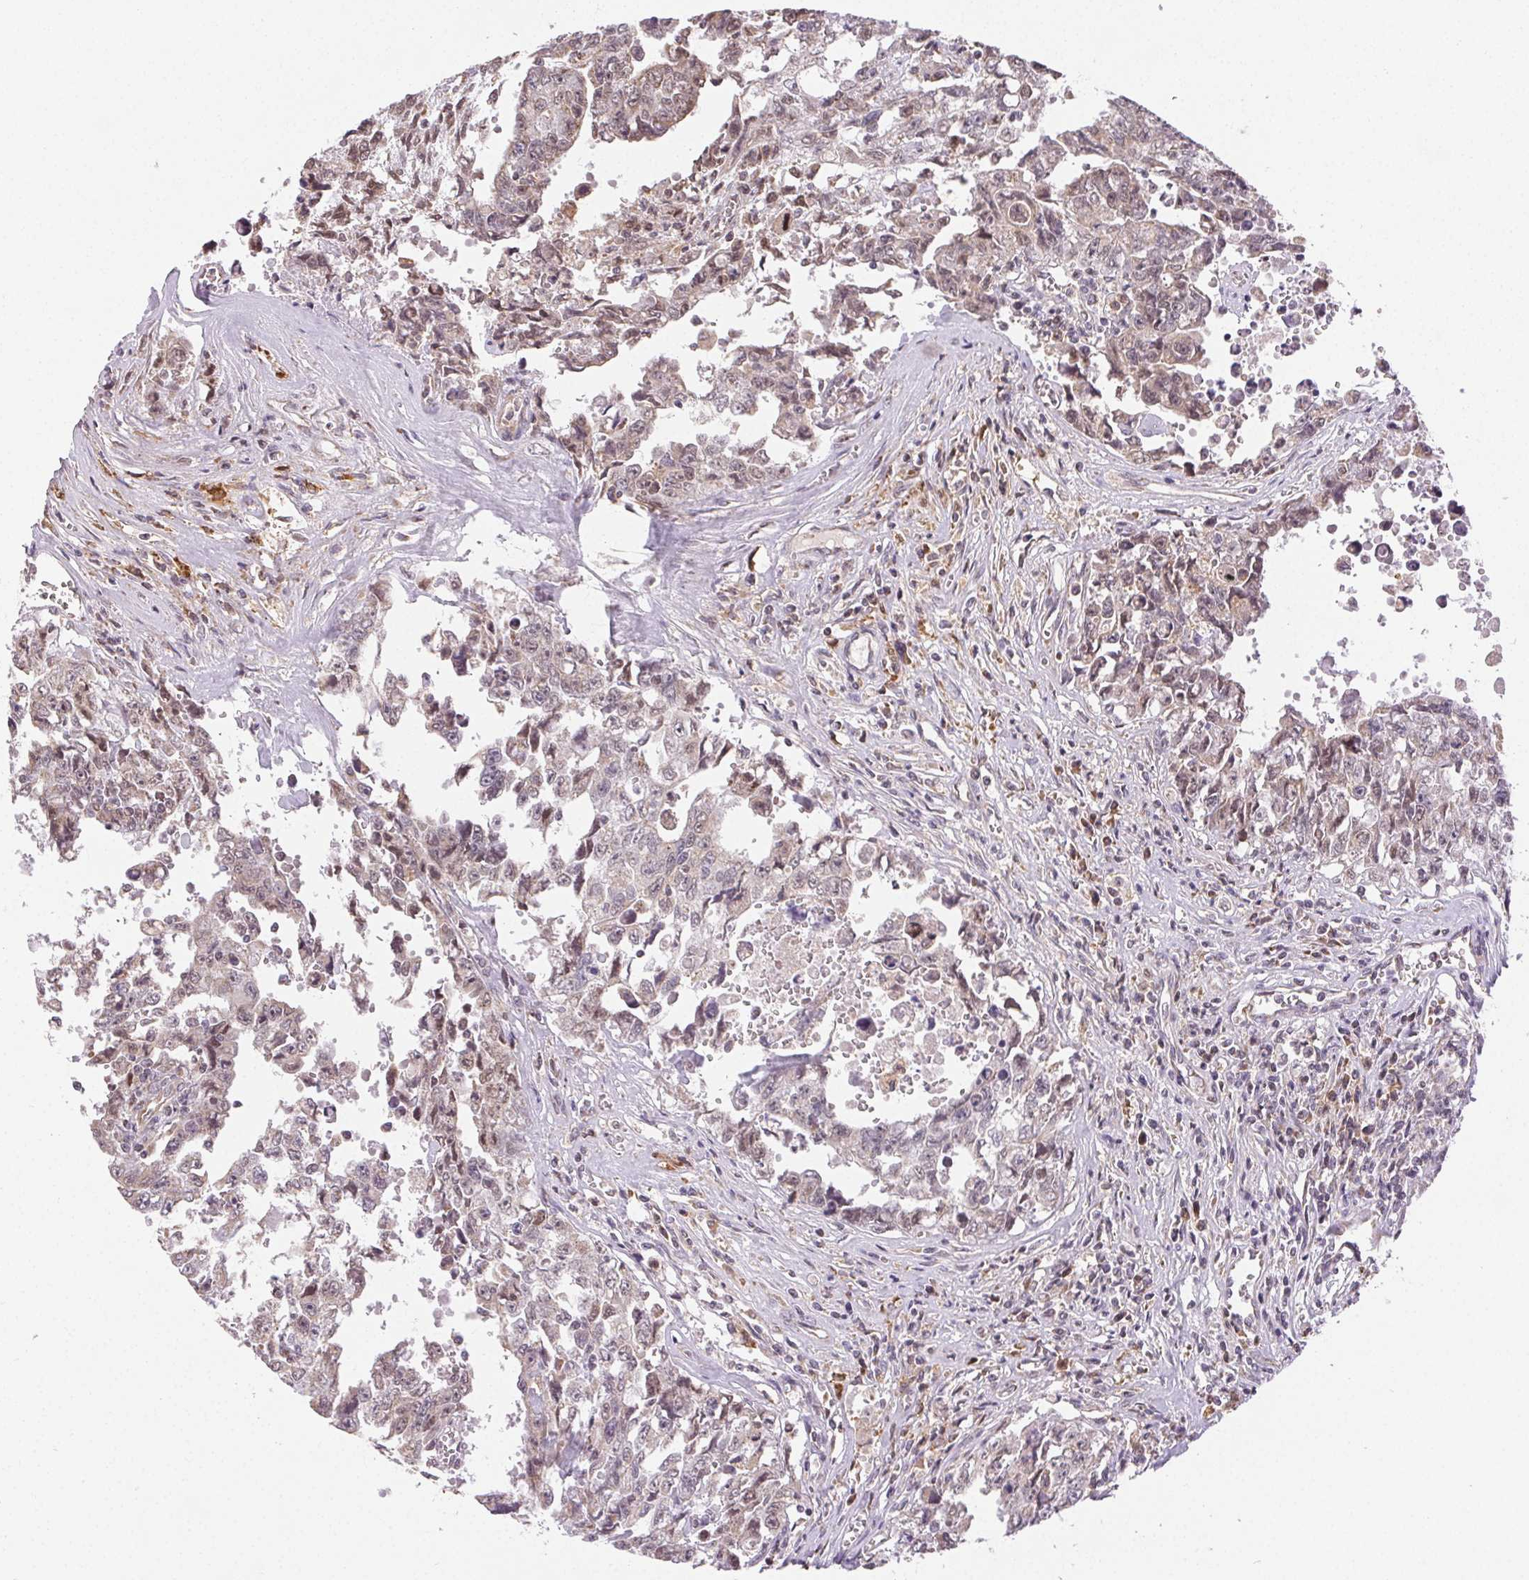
{"staining": {"intensity": "weak", "quantity": "<25%", "location": "nuclear"}, "tissue": "testis cancer", "cell_type": "Tumor cells", "image_type": "cancer", "snomed": [{"axis": "morphology", "description": "Carcinoma, Embryonal, NOS"}, {"axis": "topography", "description": "Testis"}], "caption": "This image is of testis cancer (embryonal carcinoma) stained with IHC to label a protein in brown with the nuclei are counter-stained blue. There is no positivity in tumor cells.", "gene": "PIWIL4", "patient": {"sex": "male", "age": 24}}